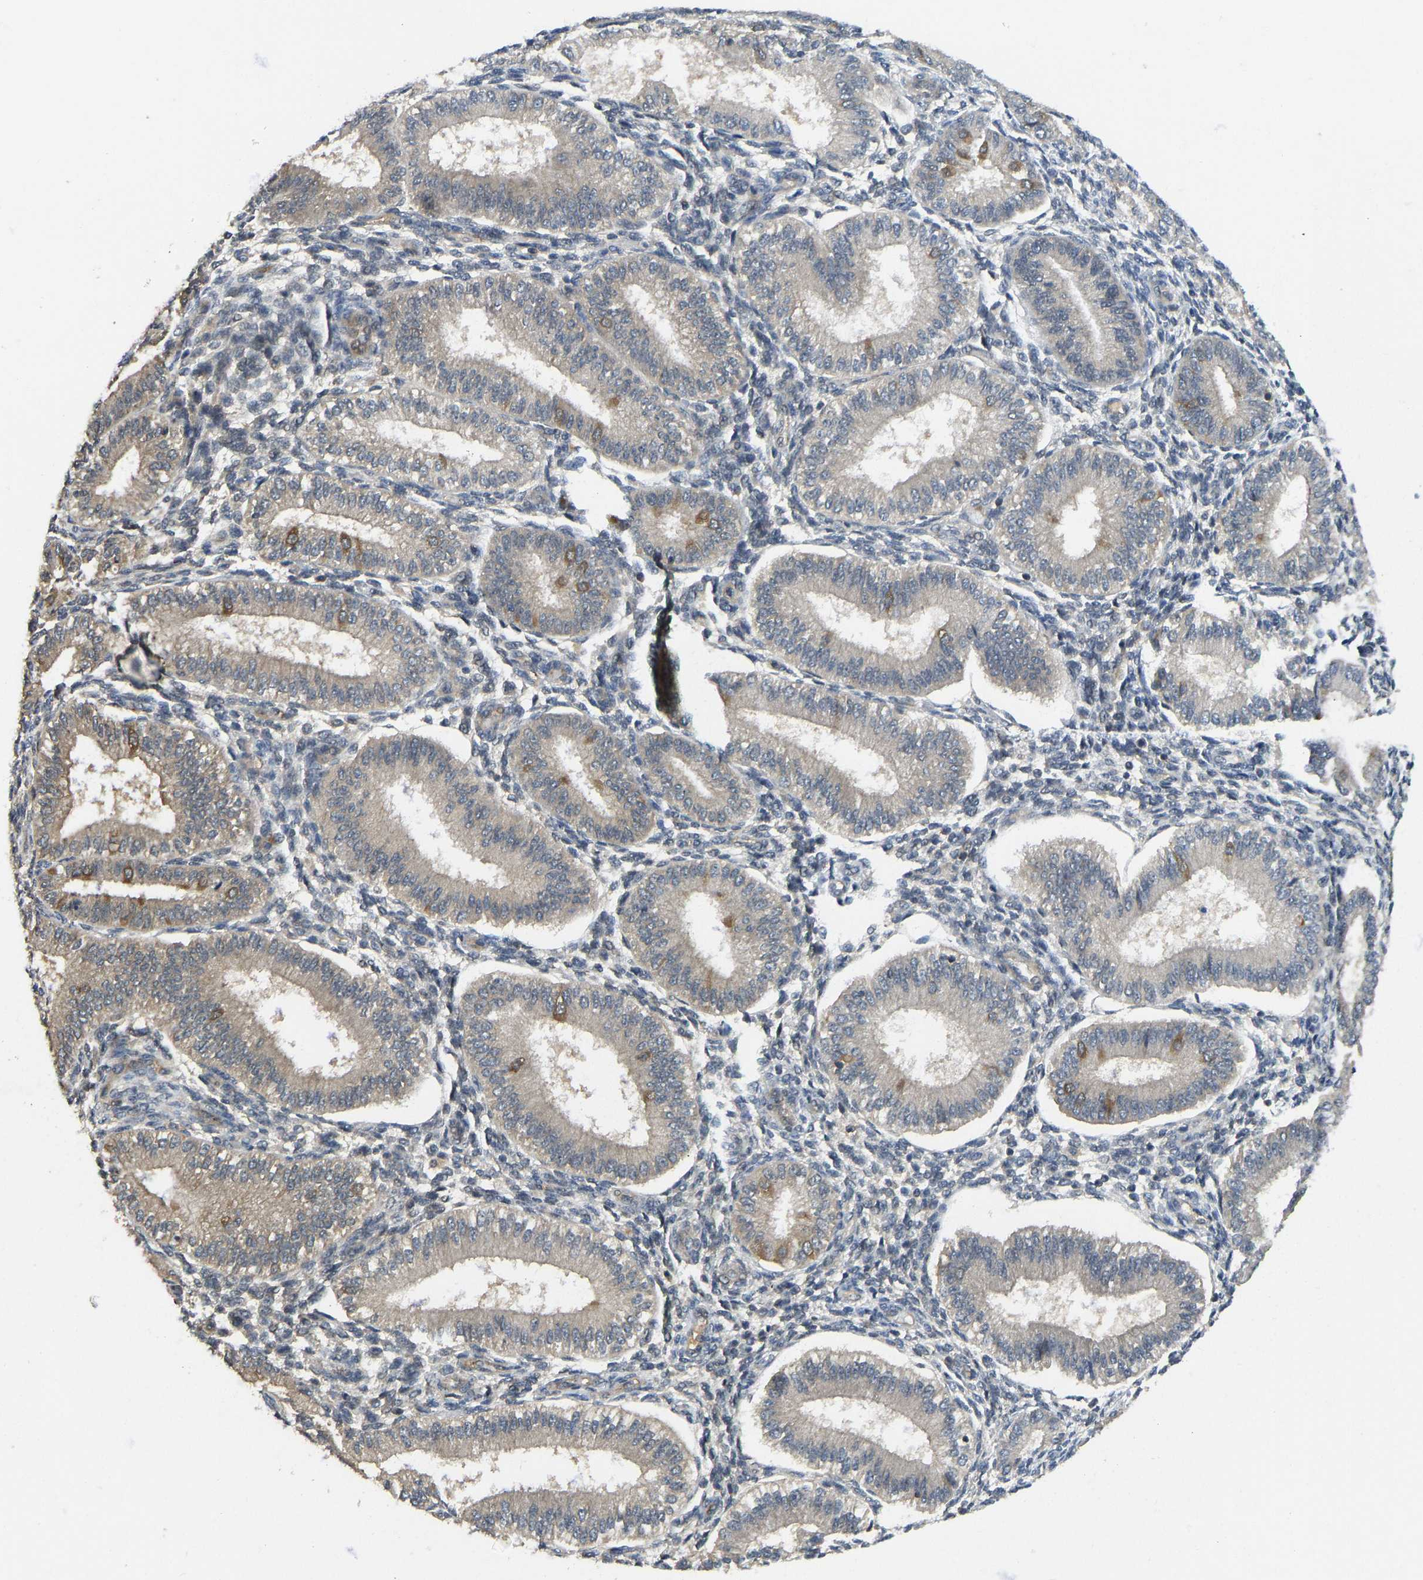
{"staining": {"intensity": "negative", "quantity": "none", "location": "none"}, "tissue": "endometrium", "cell_type": "Cells in endometrial stroma", "image_type": "normal", "snomed": [{"axis": "morphology", "description": "Normal tissue, NOS"}, {"axis": "topography", "description": "Endometrium"}], "caption": "Cells in endometrial stroma show no significant protein staining in unremarkable endometrium. Nuclei are stained in blue.", "gene": "NDRG3", "patient": {"sex": "female", "age": 39}}